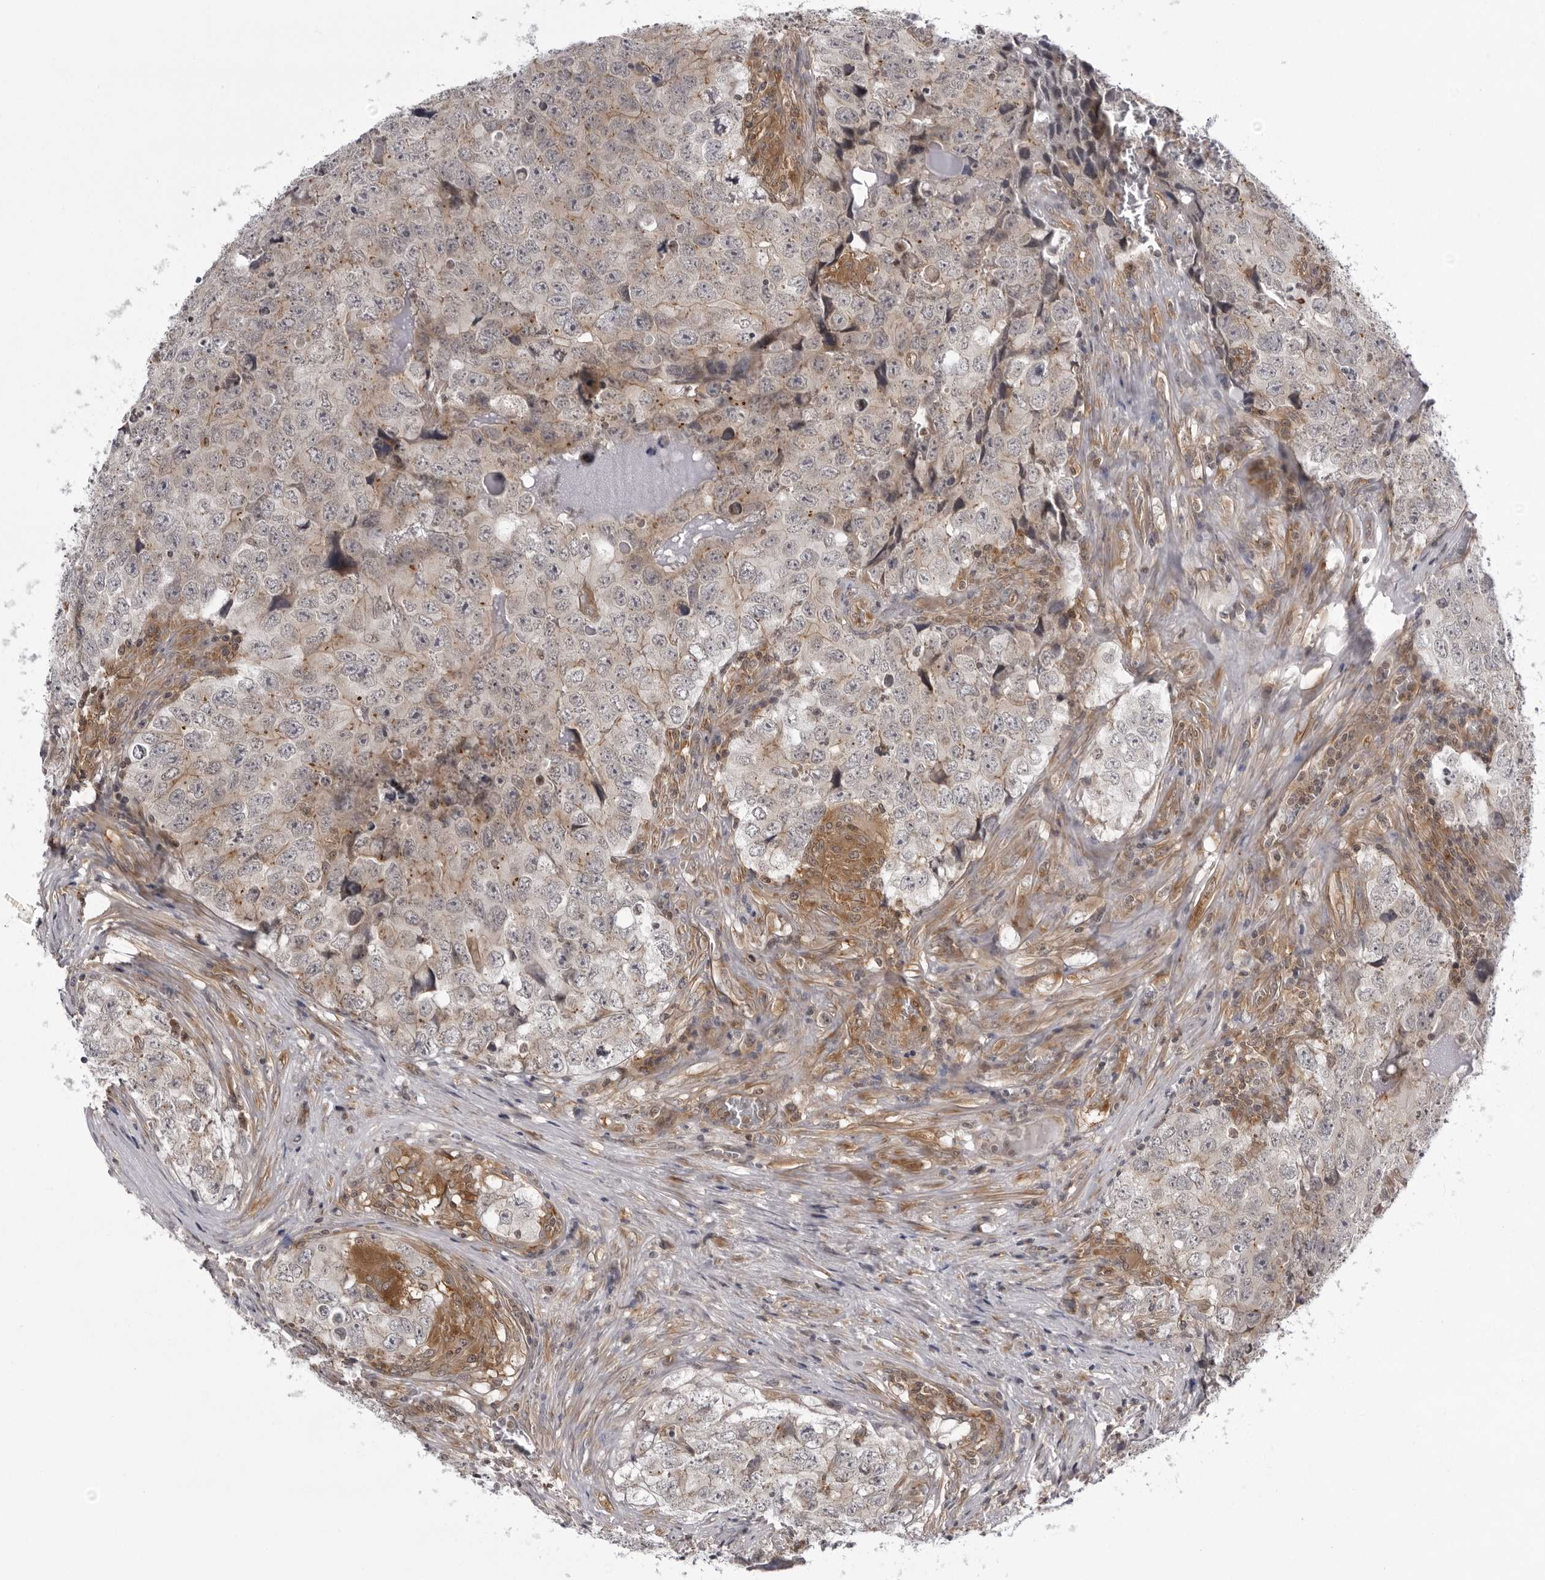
{"staining": {"intensity": "weak", "quantity": "<25%", "location": "cytoplasmic/membranous"}, "tissue": "testis cancer", "cell_type": "Tumor cells", "image_type": "cancer", "snomed": [{"axis": "morphology", "description": "Seminoma, NOS"}, {"axis": "morphology", "description": "Carcinoma, Embryonal, NOS"}, {"axis": "topography", "description": "Testis"}], "caption": "Seminoma (testis) was stained to show a protein in brown. There is no significant staining in tumor cells. (DAB IHC with hematoxylin counter stain).", "gene": "USP43", "patient": {"sex": "male", "age": 43}}